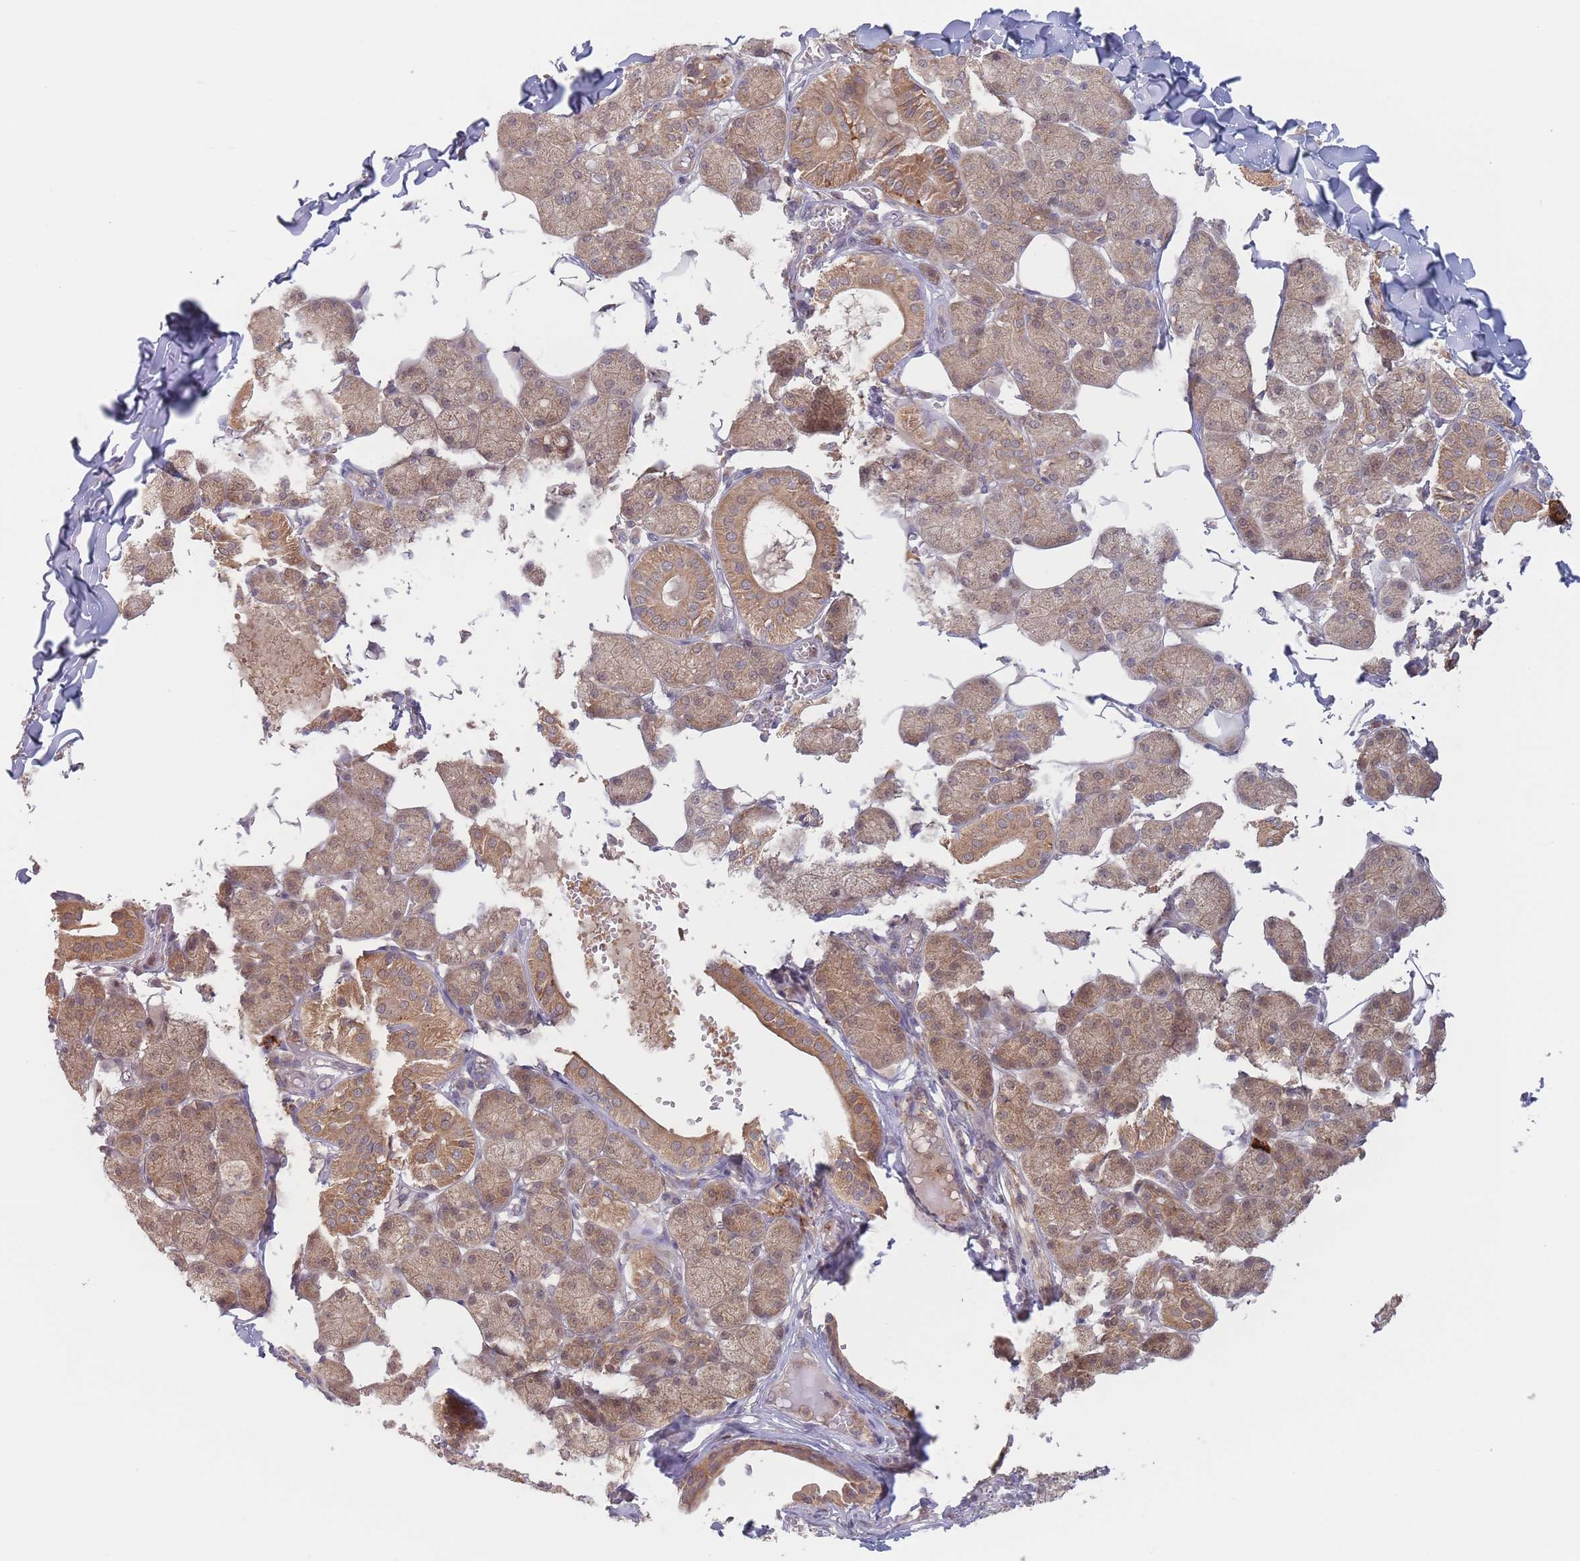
{"staining": {"intensity": "moderate", "quantity": "25%-75%", "location": "cytoplasmic/membranous"}, "tissue": "salivary gland", "cell_type": "Glandular cells", "image_type": "normal", "snomed": [{"axis": "morphology", "description": "Normal tissue, NOS"}, {"axis": "topography", "description": "Salivary gland"}], "caption": "Approximately 25%-75% of glandular cells in normal human salivary gland display moderate cytoplasmic/membranous protein expression as visualized by brown immunohistochemical staining.", "gene": "PPM1A", "patient": {"sex": "female", "age": 33}}